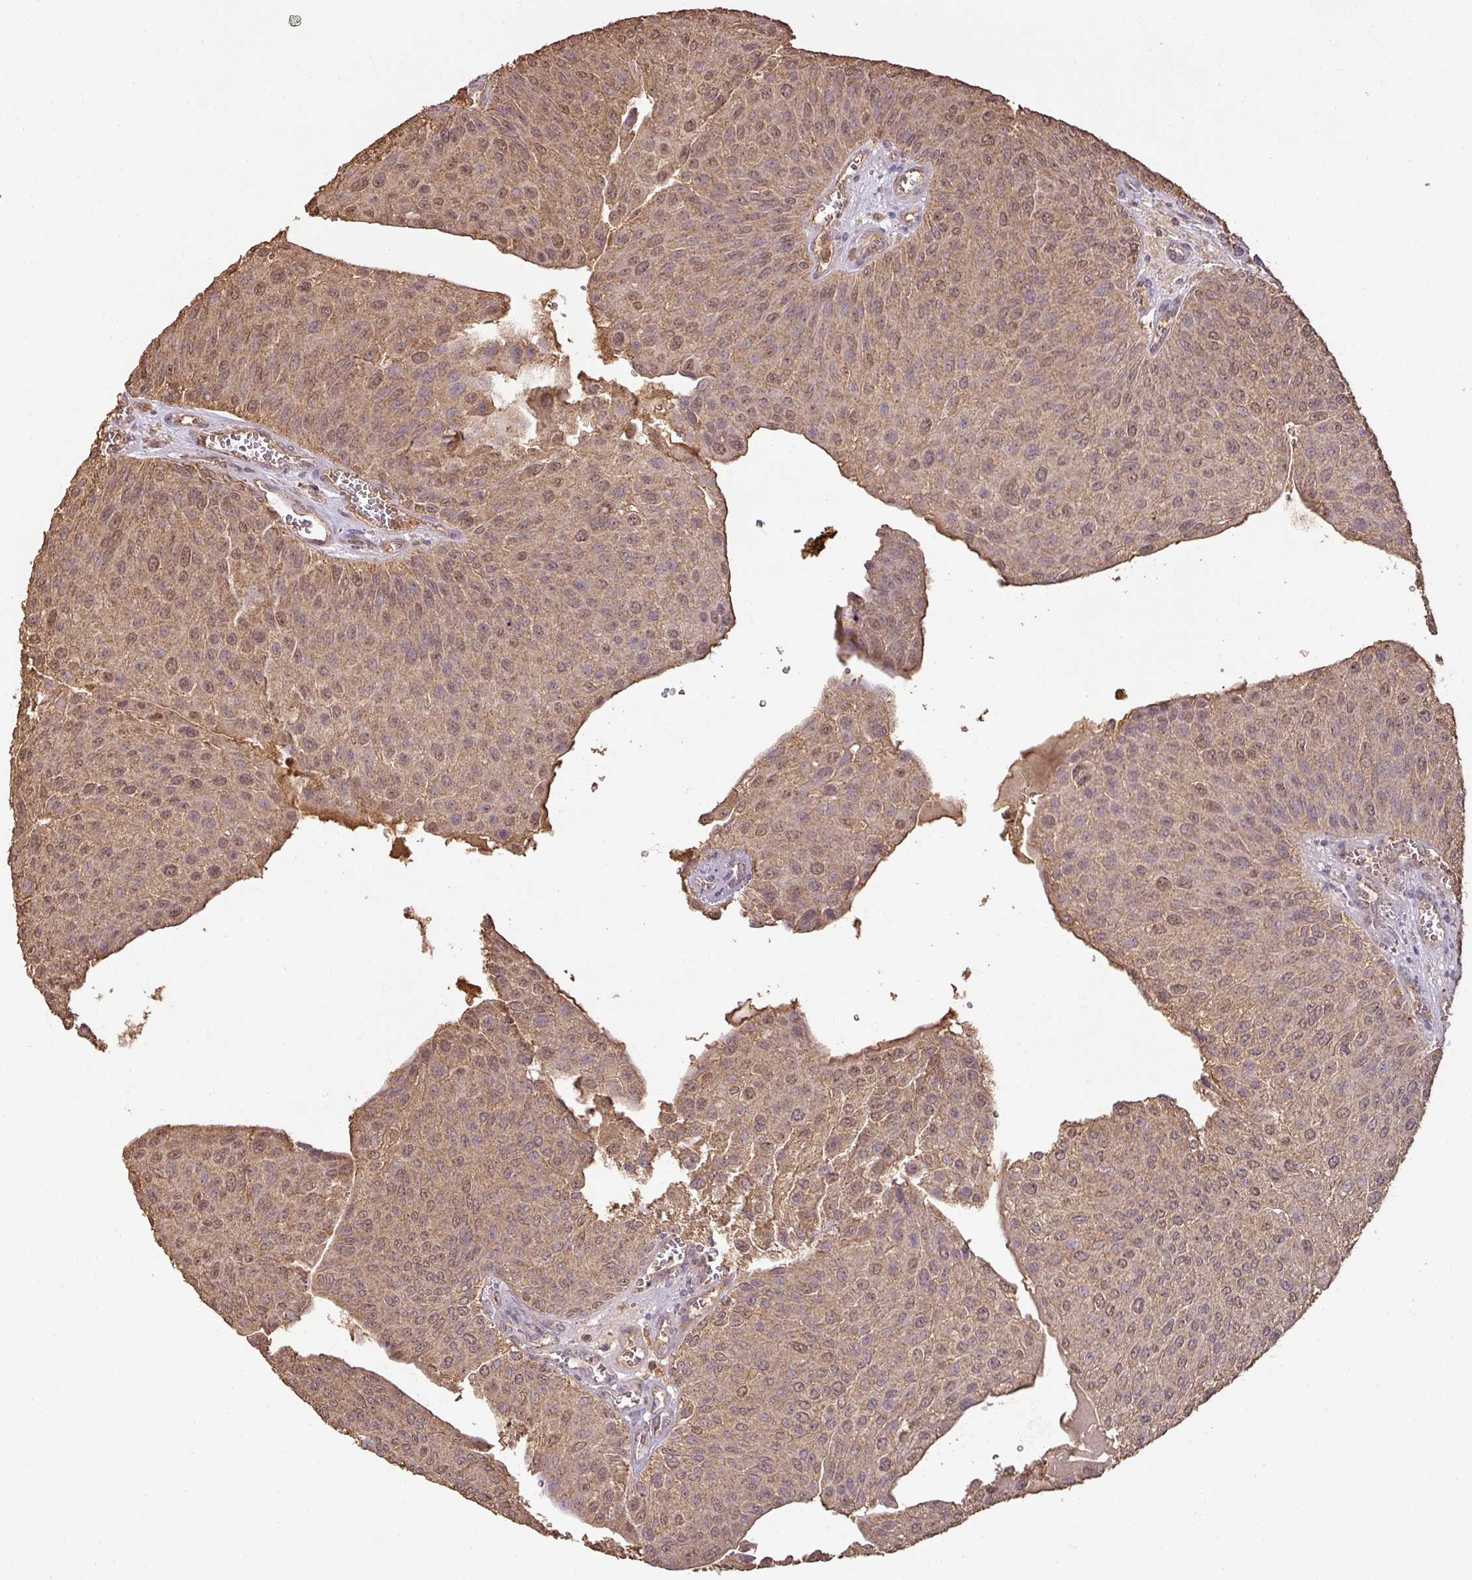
{"staining": {"intensity": "moderate", "quantity": ">75%", "location": "cytoplasmic/membranous,nuclear"}, "tissue": "urothelial cancer", "cell_type": "Tumor cells", "image_type": "cancer", "snomed": [{"axis": "morphology", "description": "Urothelial carcinoma, NOS"}, {"axis": "topography", "description": "Urinary bladder"}], "caption": "A histopathology image of urothelial cancer stained for a protein reveals moderate cytoplasmic/membranous and nuclear brown staining in tumor cells. Nuclei are stained in blue.", "gene": "ATAT1", "patient": {"sex": "male", "age": 67}}